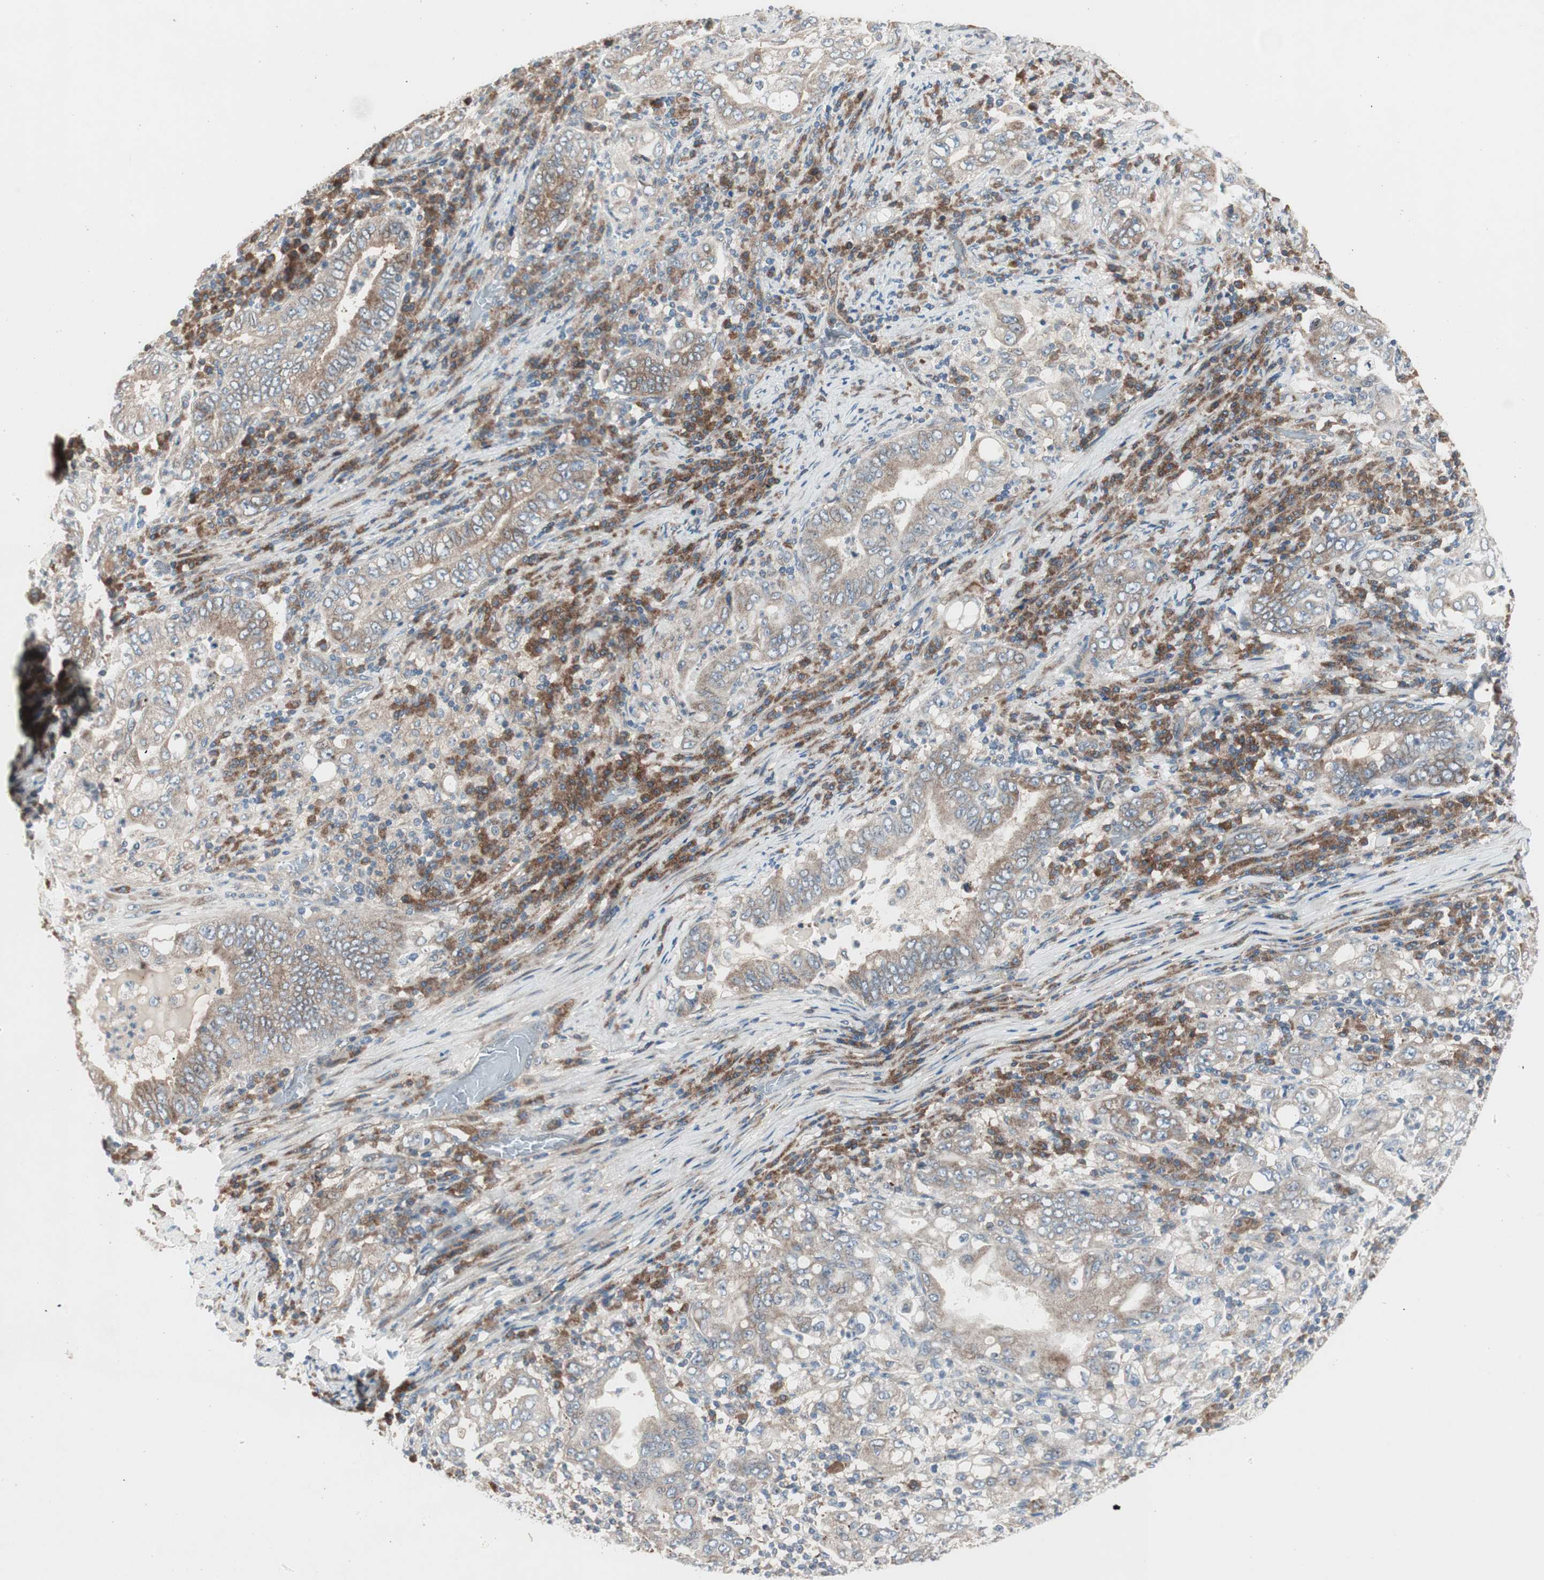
{"staining": {"intensity": "moderate", "quantity": ">75%", "location": "cytoplasmic/membranous"}, "tissue": "stomach cancer", "cell_type": "Tumor cells", "image_type": "cancer", "snomed": [{"axis": "morphology", "description": "Normal tissue, NOS"}, {"axis": "morphology", "description": "Adenocarcinoma, NOS"}, {"axis": "topography", "description": "Esophagus"}, {"axis": "topography", "description": "Stomach, upper"}, {"axis": "topography", "description": "Peripheral nerve tissue"}], "caption": "Protein expression analysis of adenocarcinoma (stomach) exhibits moderate cytoplasmic/membranous staining in about >75% of tumor cells. (brown staining indicates protein expression, while blue staining denotes nuclei).", "gene": "CCL14", "patient": {"sex": "male", "age": 62}}